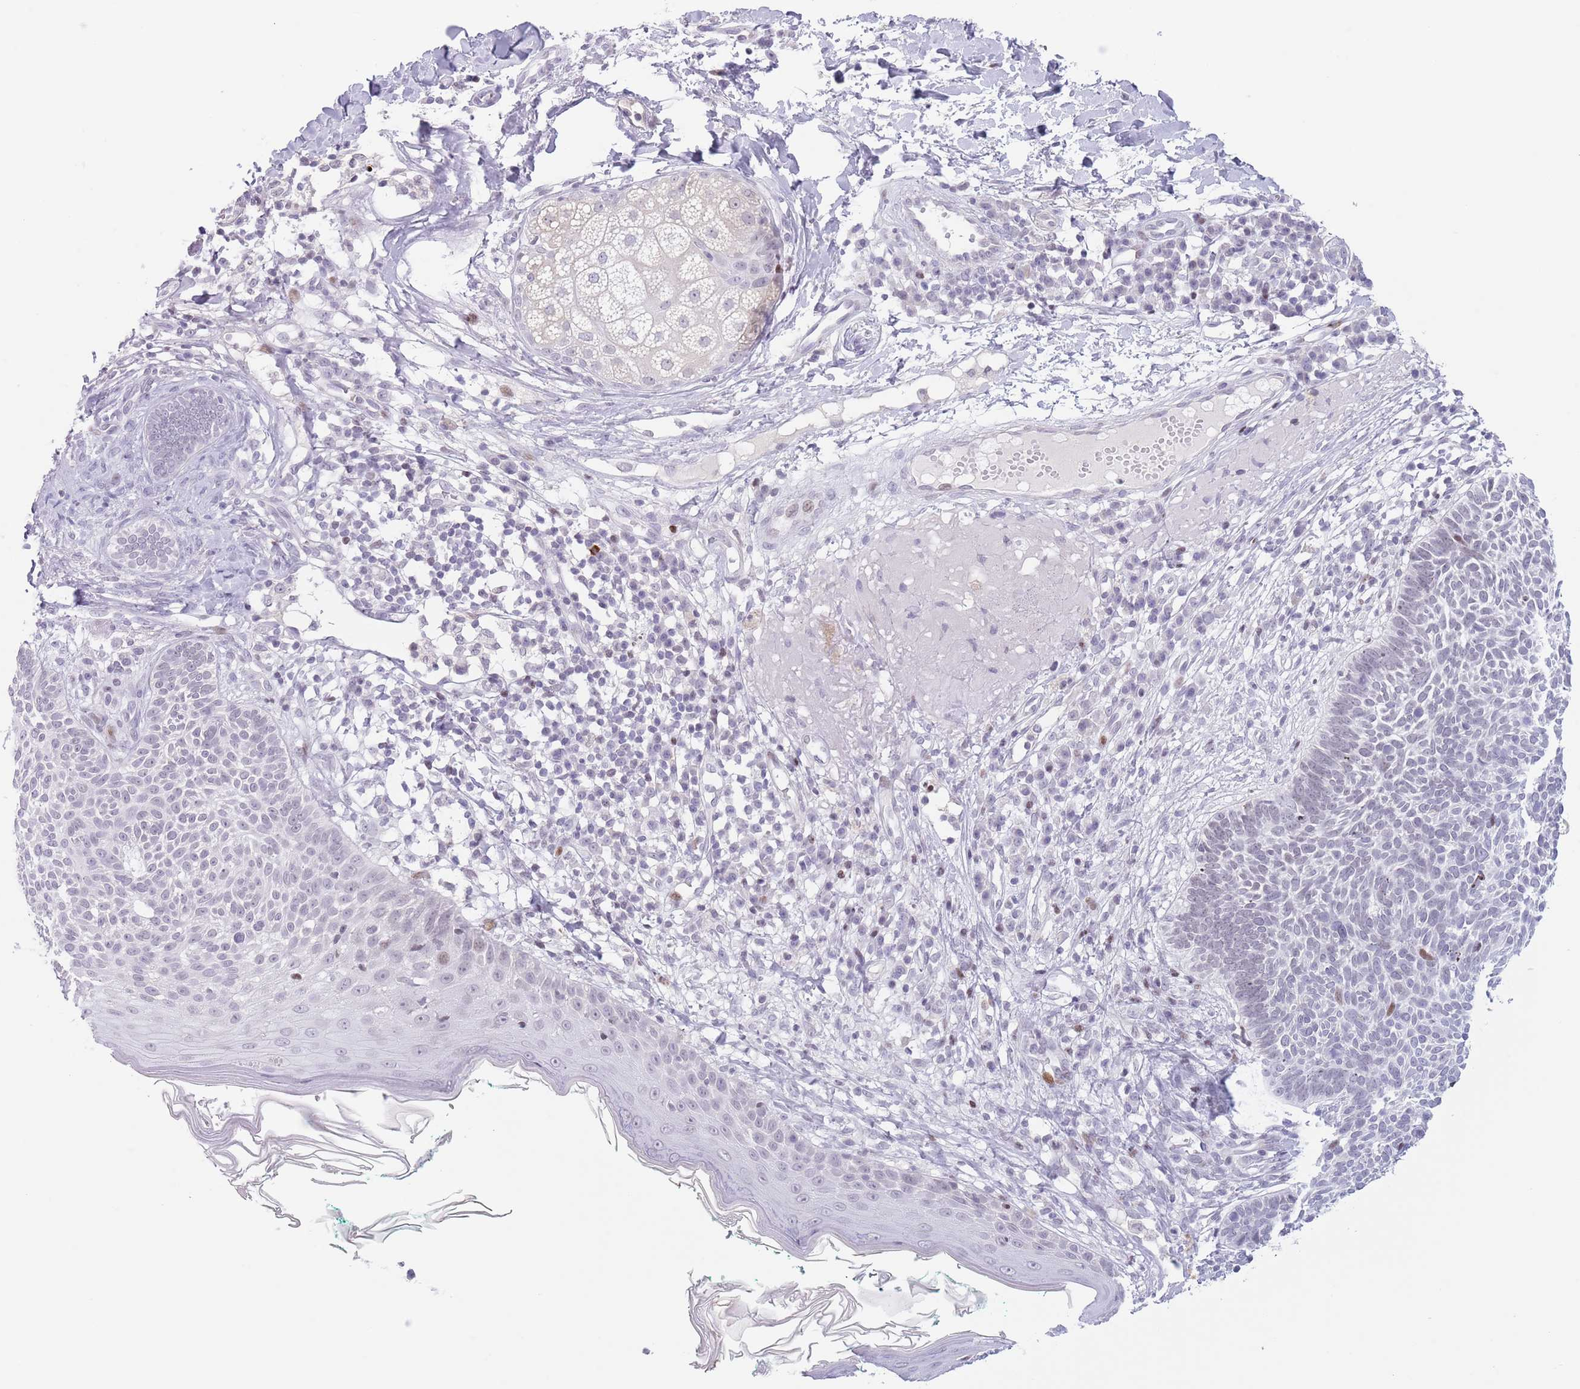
{"staining": {"intensity": "negative", "quantity": "none", "location": "none"}, "tissue": "skin cancer", "cell_type": "Tumor cells", "image_type": "cancer", "snomed": [{"axis": "morphology", "description": "Basal cell carcinoma"}, {"axis": "topography", "description": "Skin"}], "caption": "A photomicrograph of skin cancer (basal cell carcinoma) stained for a protein demonstrates no brown staining in tumor cells. The staining was performed using DAB to visualize the protein expression in brown, while the nuclei were stained in blue with hematoxylin (Magnification: 20x).", "gene": "MFSD10", "patient": {"sex": "male", "age": 72}}